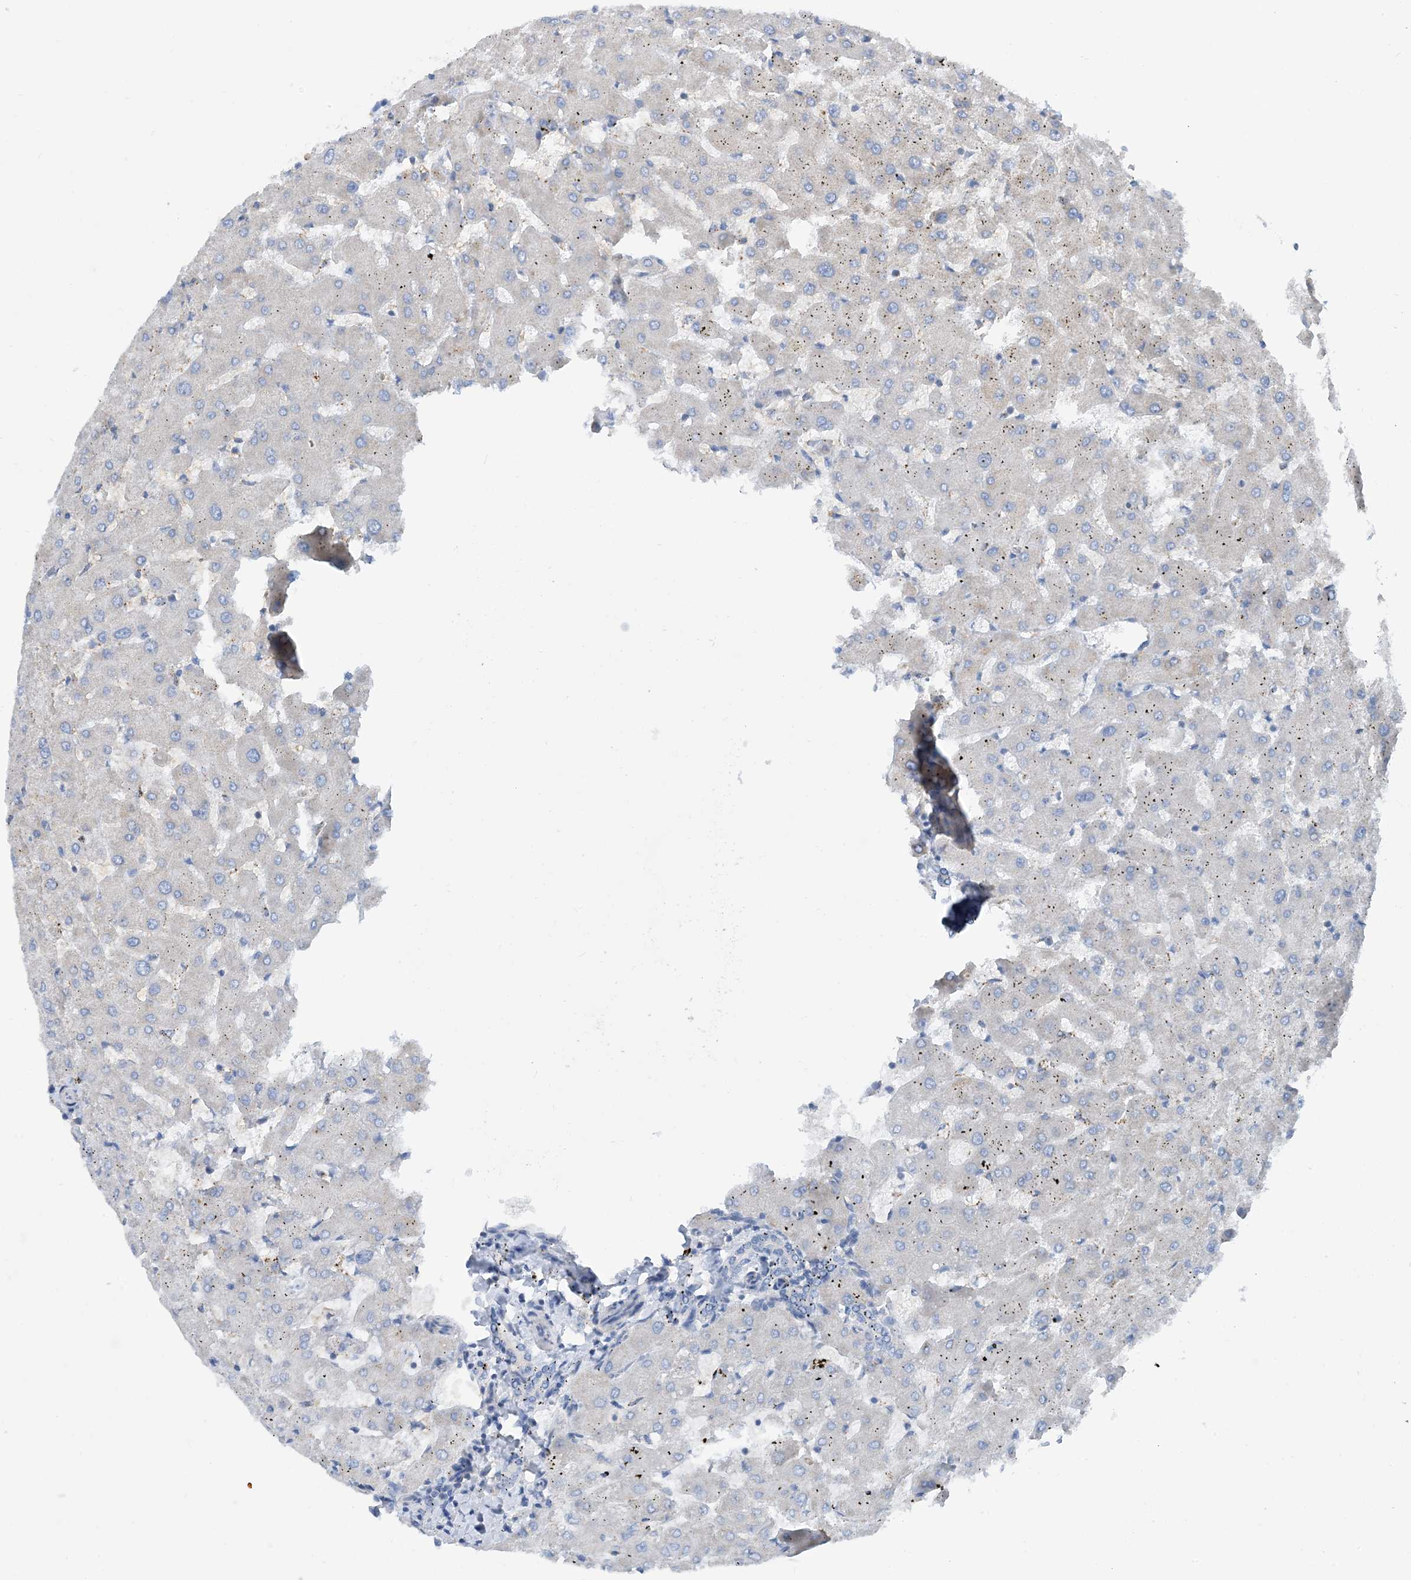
{"staining": {"intensity": "negative", "quantity": "none", "location": "none"}, "tissue": "liver", "cell_type": "Cholangiocytes", "image_type": "normal", "snomed": [{"axis": "morphology", "description": "Normal tissue, NOS"}, {"axis": "topography", "description": "Liver"}], "caption": "IHC micrograph of unremarkable liver: human liver stained with DAB reveals no significant protein positivity in cholangiocytes.", "gene": "PHOSPHO2", "patient": {"sex": "female", "age": 63}}